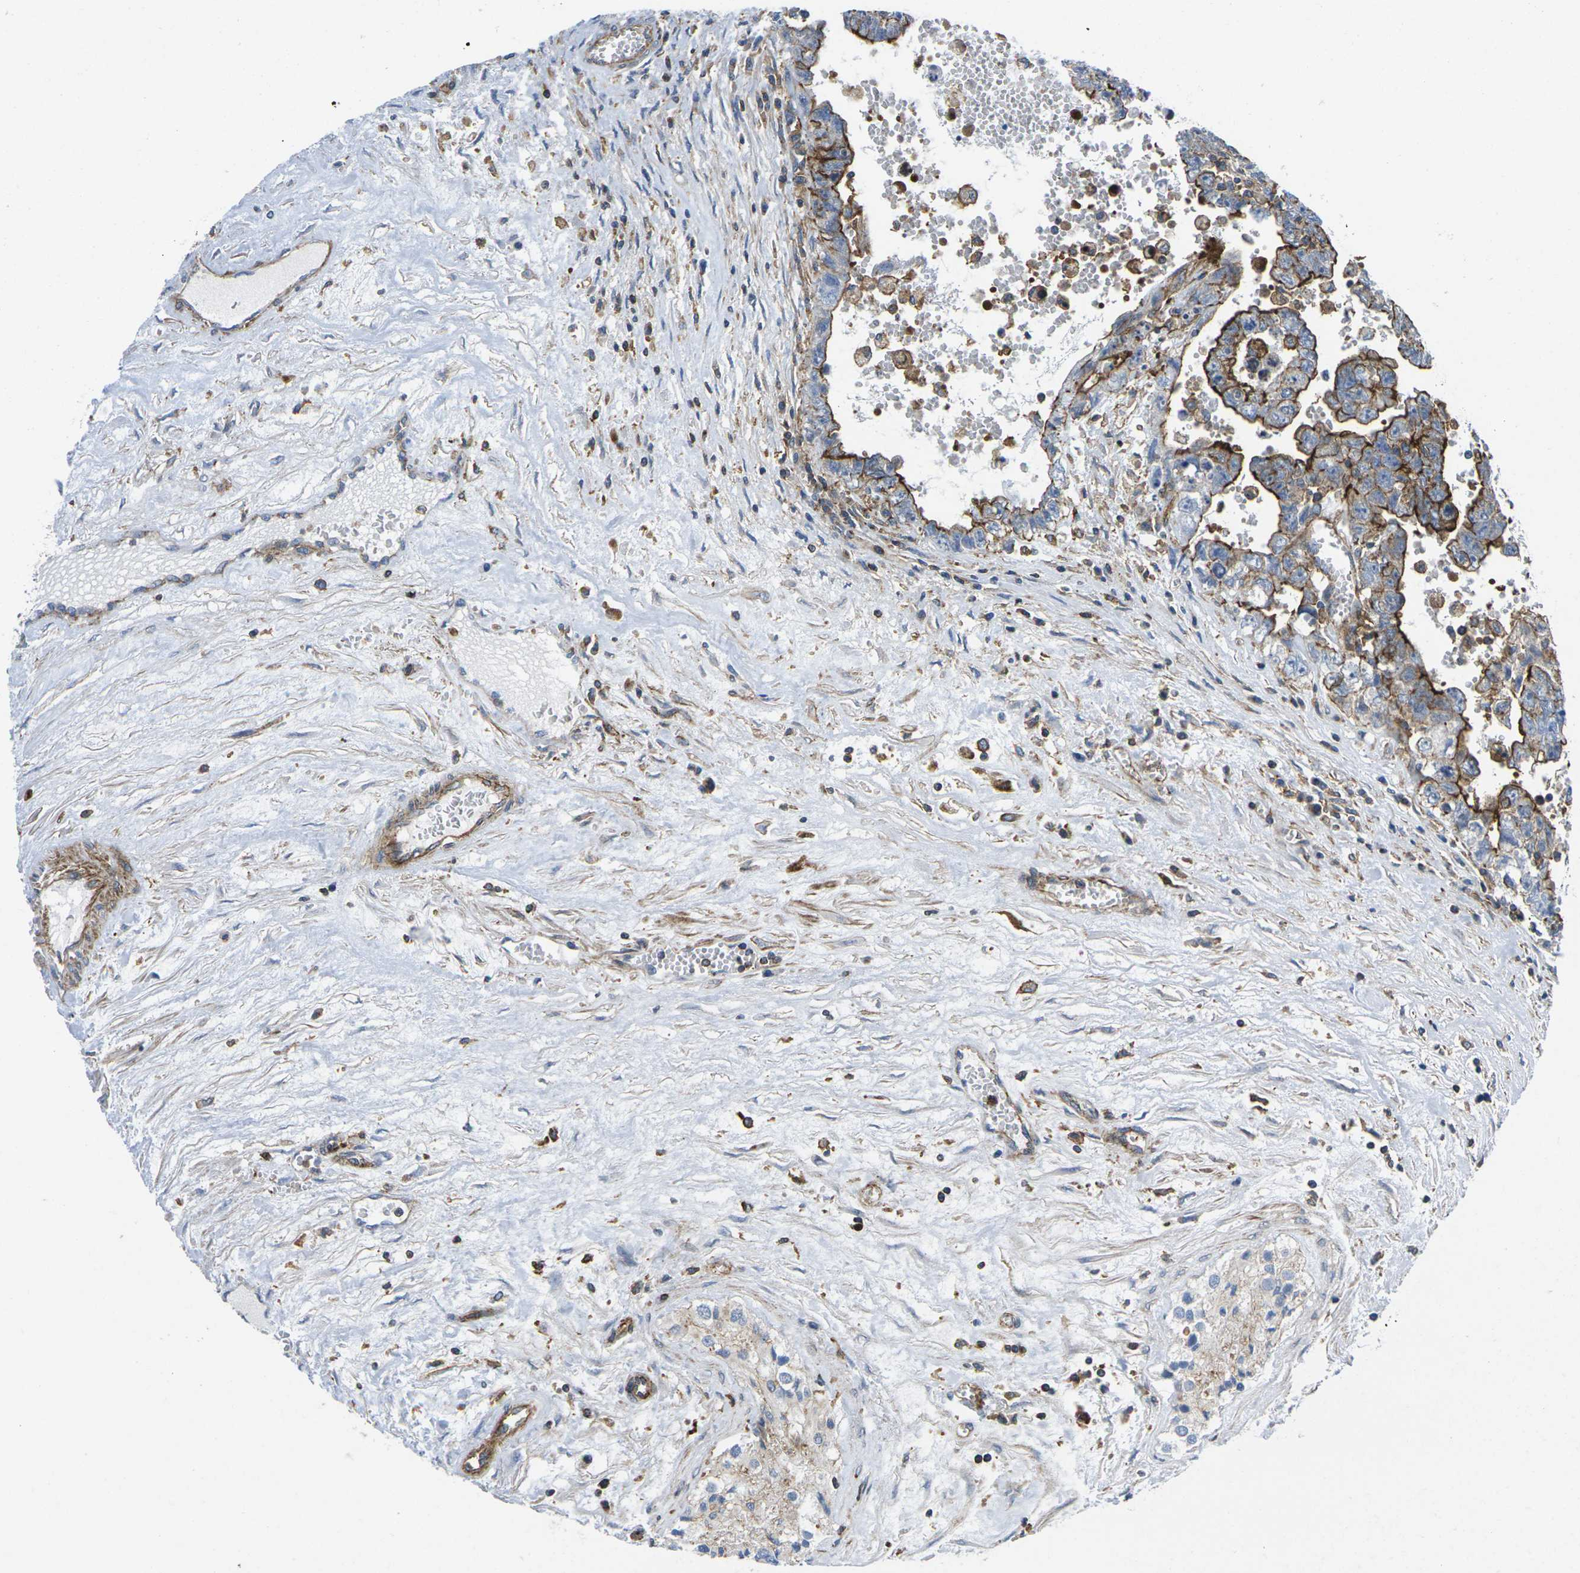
{"staining": {"intensity": "strong", "quantity": ">75%", "location": "cytoplasmic/membranous"}, "tissue": "testis cancer", "cell_type": "Tumor cells", "image_type": "cancer", "snomed": [{"axis": "morphology", "description": "Carcinoma, Embryonal, NOS"}, {"axis": "topography", "description": "Testis"}], "caption": "Strong cytoplasmic/membranous positivity for a protein is seen in about >75% of tumor cells of testis cancer using IHC.", "gene": "IQGAP1", "patient": {"sex": "male", "age": 28}}